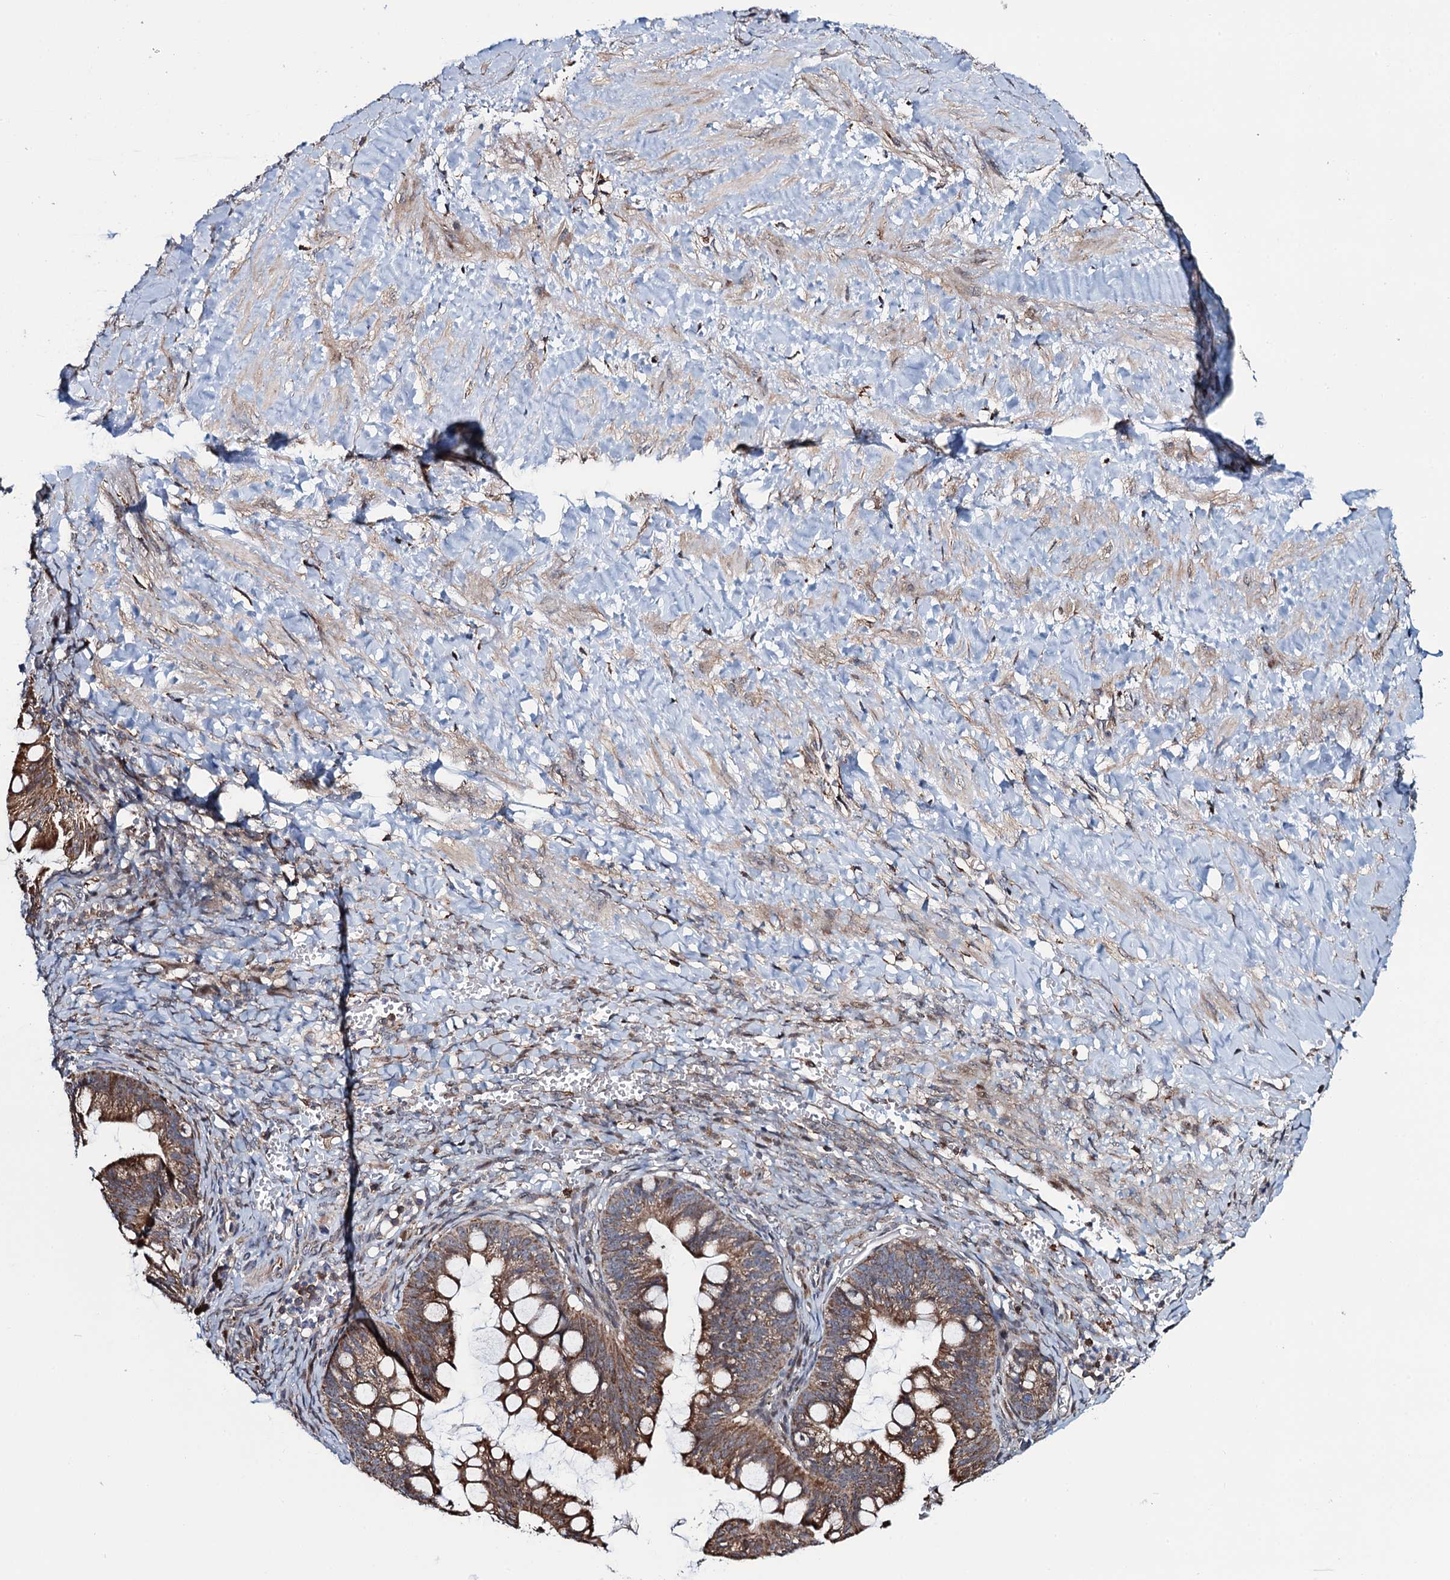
{"staining": {"intensity": "moderate", "quantity": ">75%", "location": "cytoplasmic/membranous"}, "tissue": "ovarian cancer", "cell_type": "Tumor cells", "image_type": "cancer", "snomed": [{"axis": "morphology", "description": "Cystadenocarcinoma, mucinous, NOS"}, {"axis": "topography", "description": "Ovary"}], "caption": "Human ovarian mucinous cystadenocarcinoma stained with a brown dye exhibits moderate cytoplasmic/membranous positive staining in approximately >75% of tumor cells.", "gene": "CCDC102A", "patient": {"sex": "female", "age": 73}}